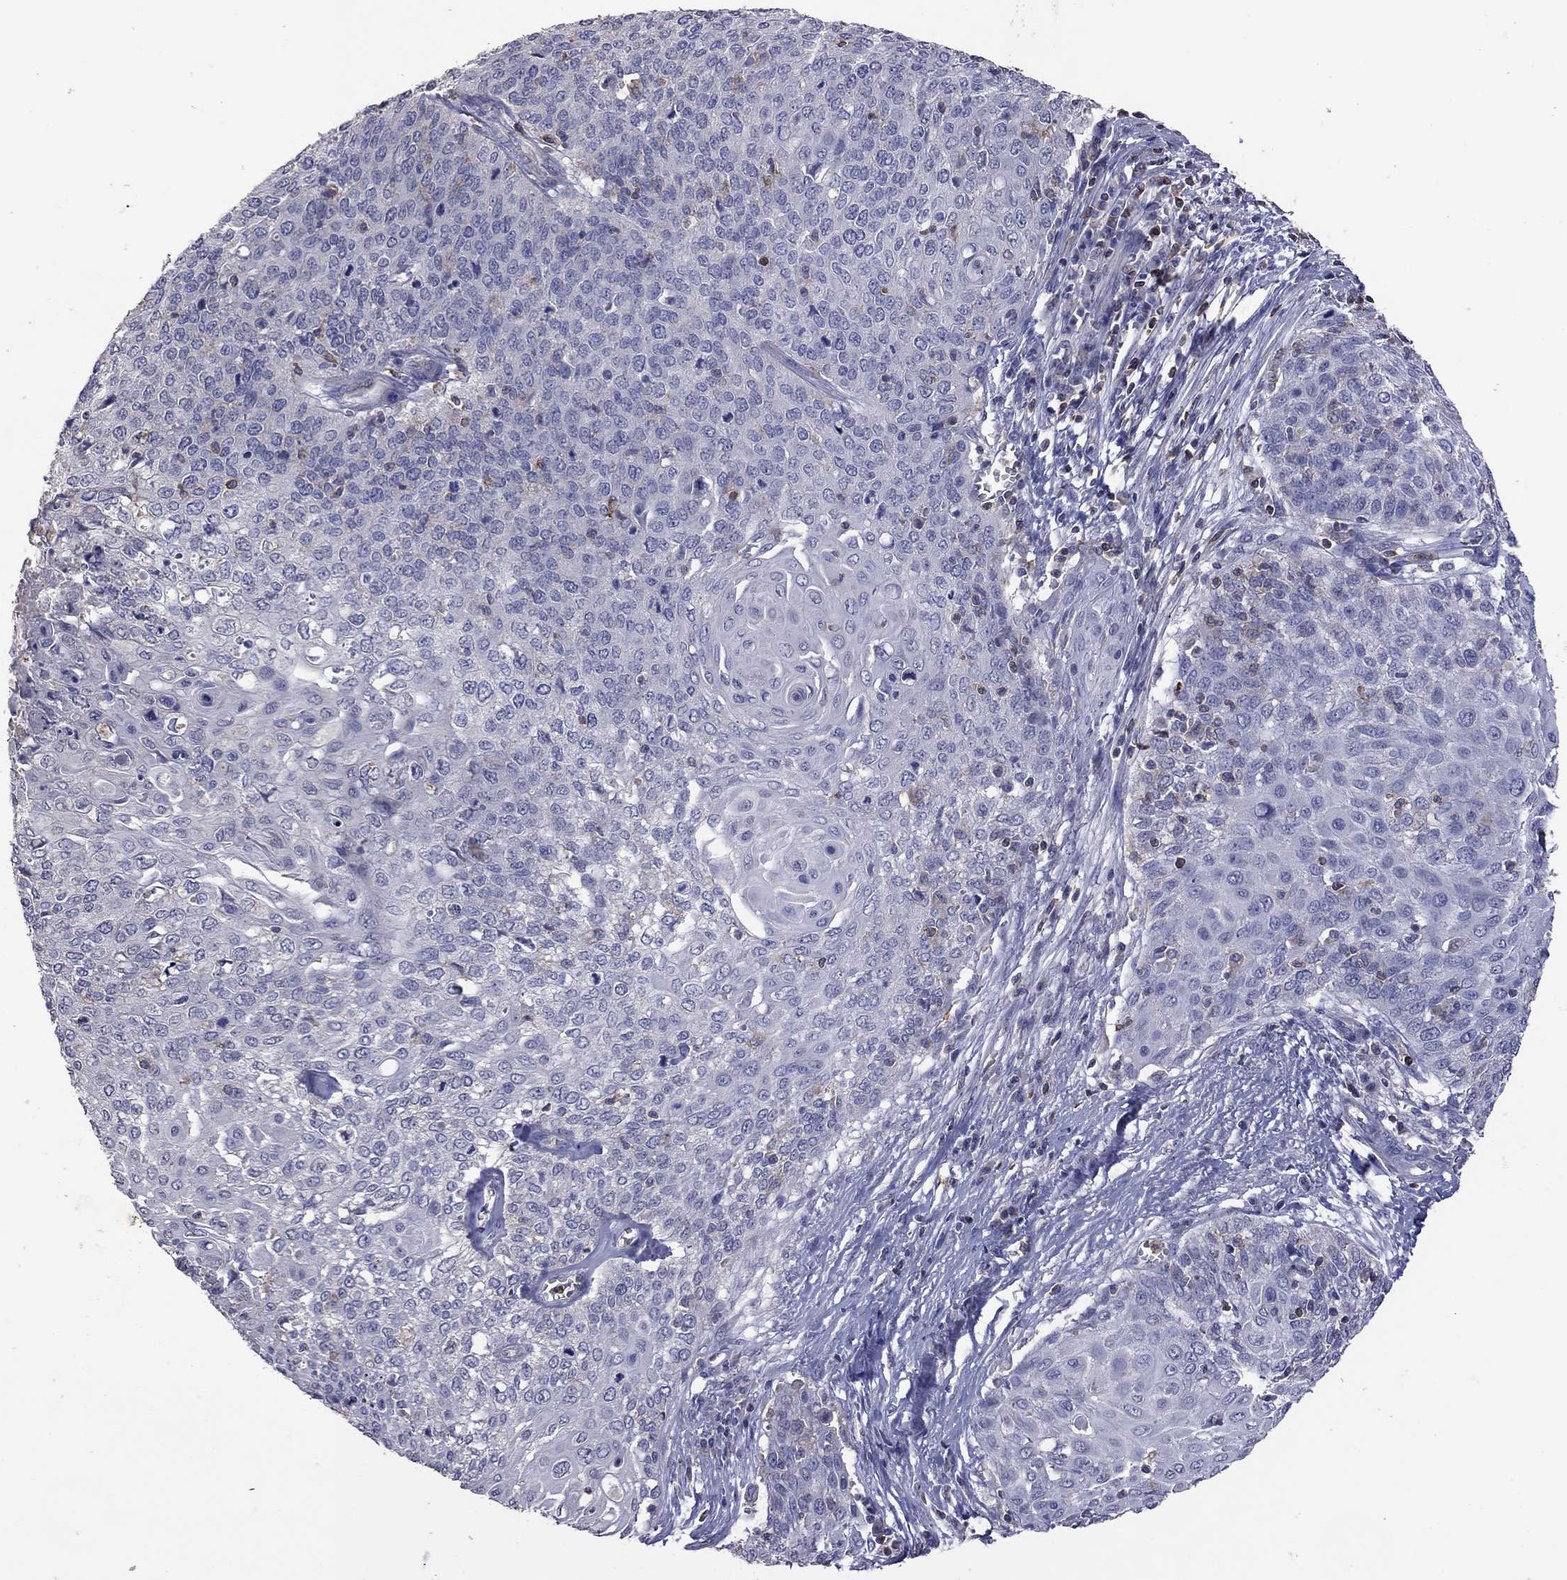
{"staining": {"intensity": "negative", "quantity": "none", "location": "none"}, "tissue": "cervical cancer", "cell_type": "Tumor cells", "image_type": "cancer", "snomed": [{"axis": "morphology", "description": "Squamous cell carcinoma, NOS"}, {"axis": "topography", "description": "Cervix"}], "caption": "An IHC photomicrograph of squamous cell carcinoma (cervical) is shown. There is no staining in tumor cells of squamous cell carcinoma (cervical). (Brightfield microscopy of DAB IHC at high magnification).", "gene": "IPCEF1", "patient": {"sex": "female", "age": 39}}